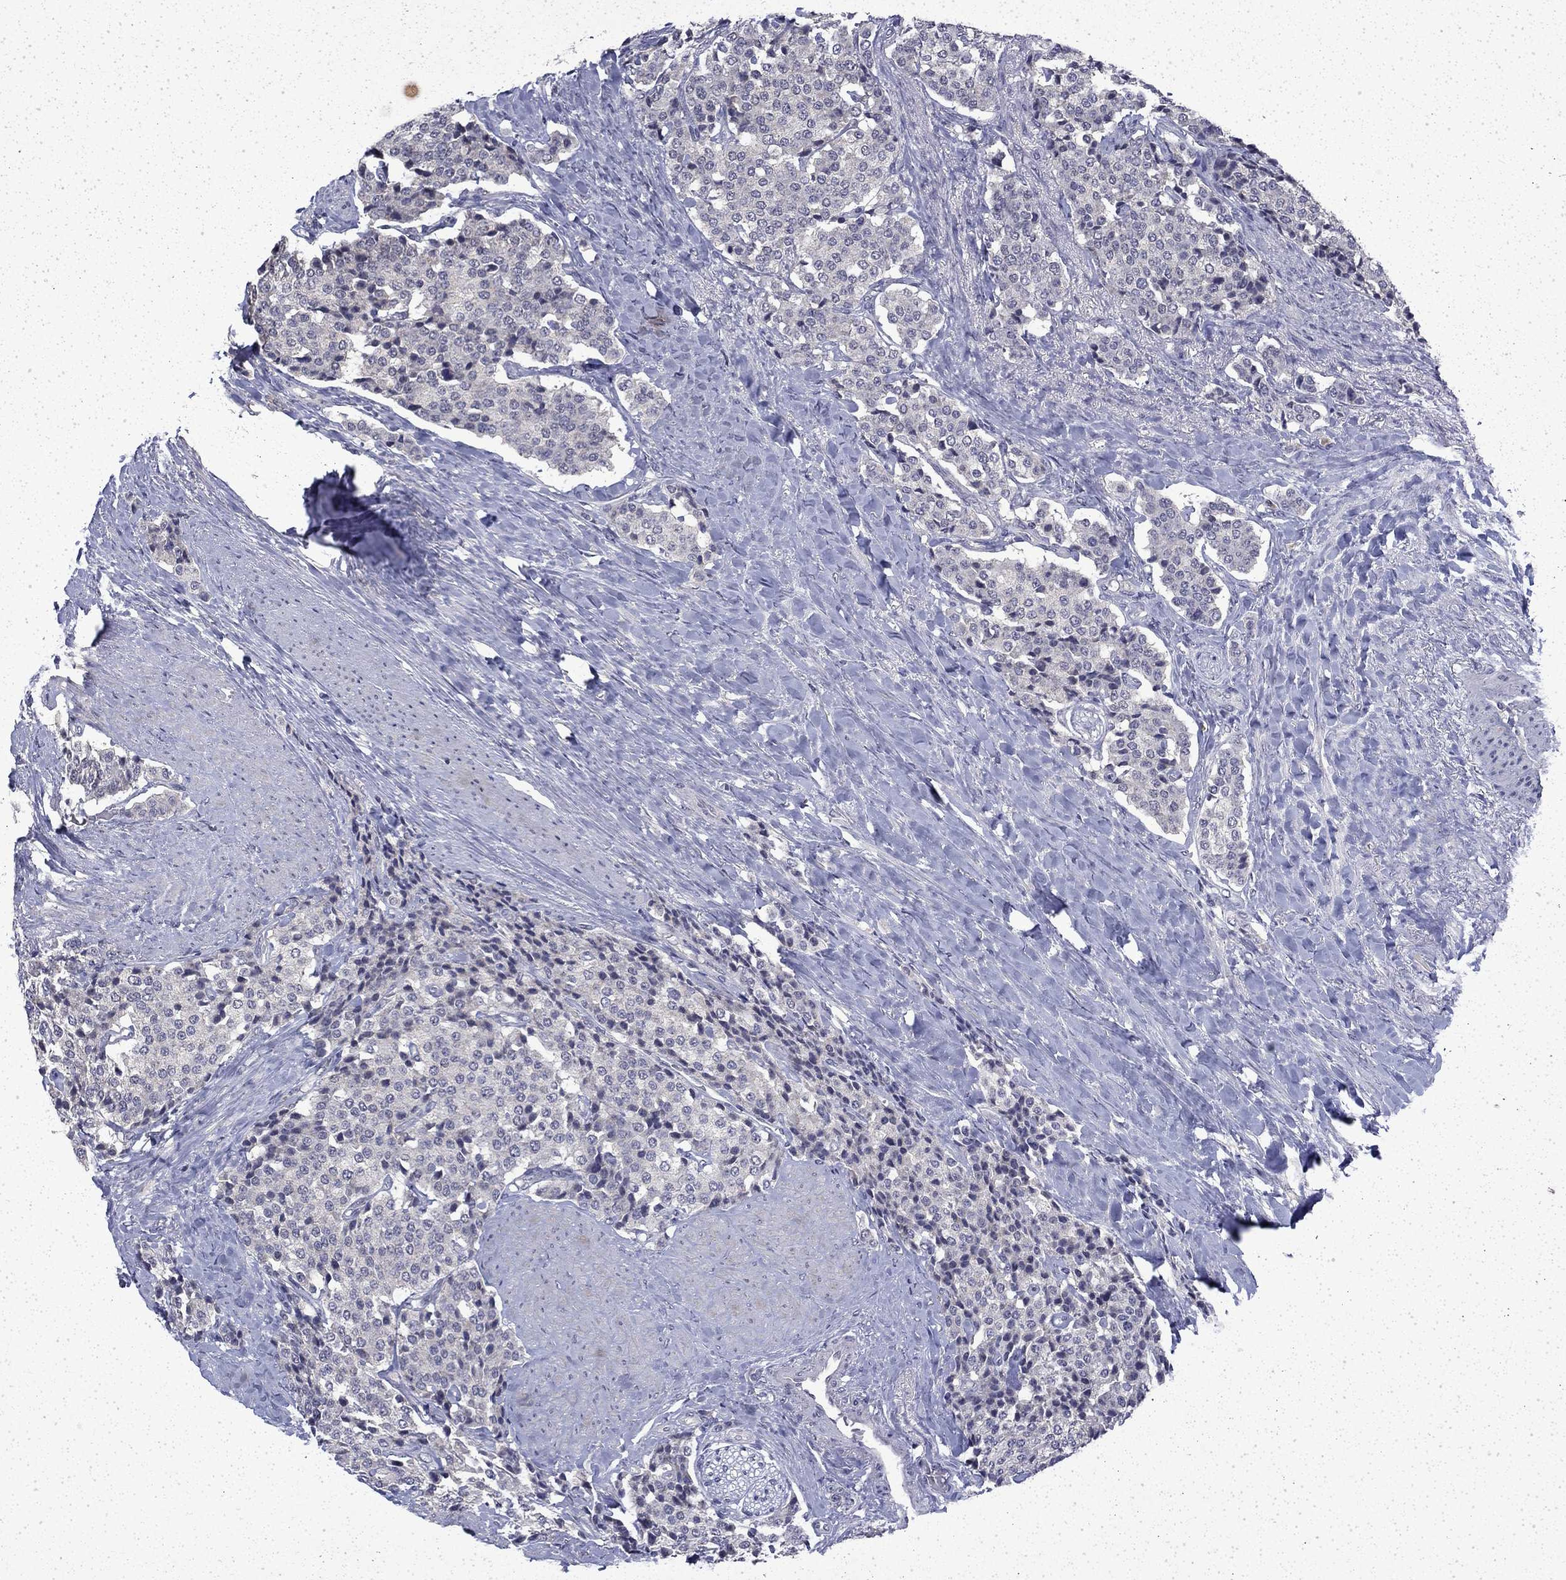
{"staining": {"intensity": "negative", "quantity": "none", "location": "none"}, "tissue": "carcinoid", "cell_type": "Tumor cells", "image_type": "cancer", "snomed": [{"axis": "morphology", "description": "Carcinoid, malignant, NOS"}, {"axis": "topography", "description": "Small intestine"}], "caption": "A high-resolution image shows IHC staining of carcinoid, which exhibits no significant positivity in tumor cells.", "gene": "CHAT", "patient": {"sex": "female", "age": 58}}